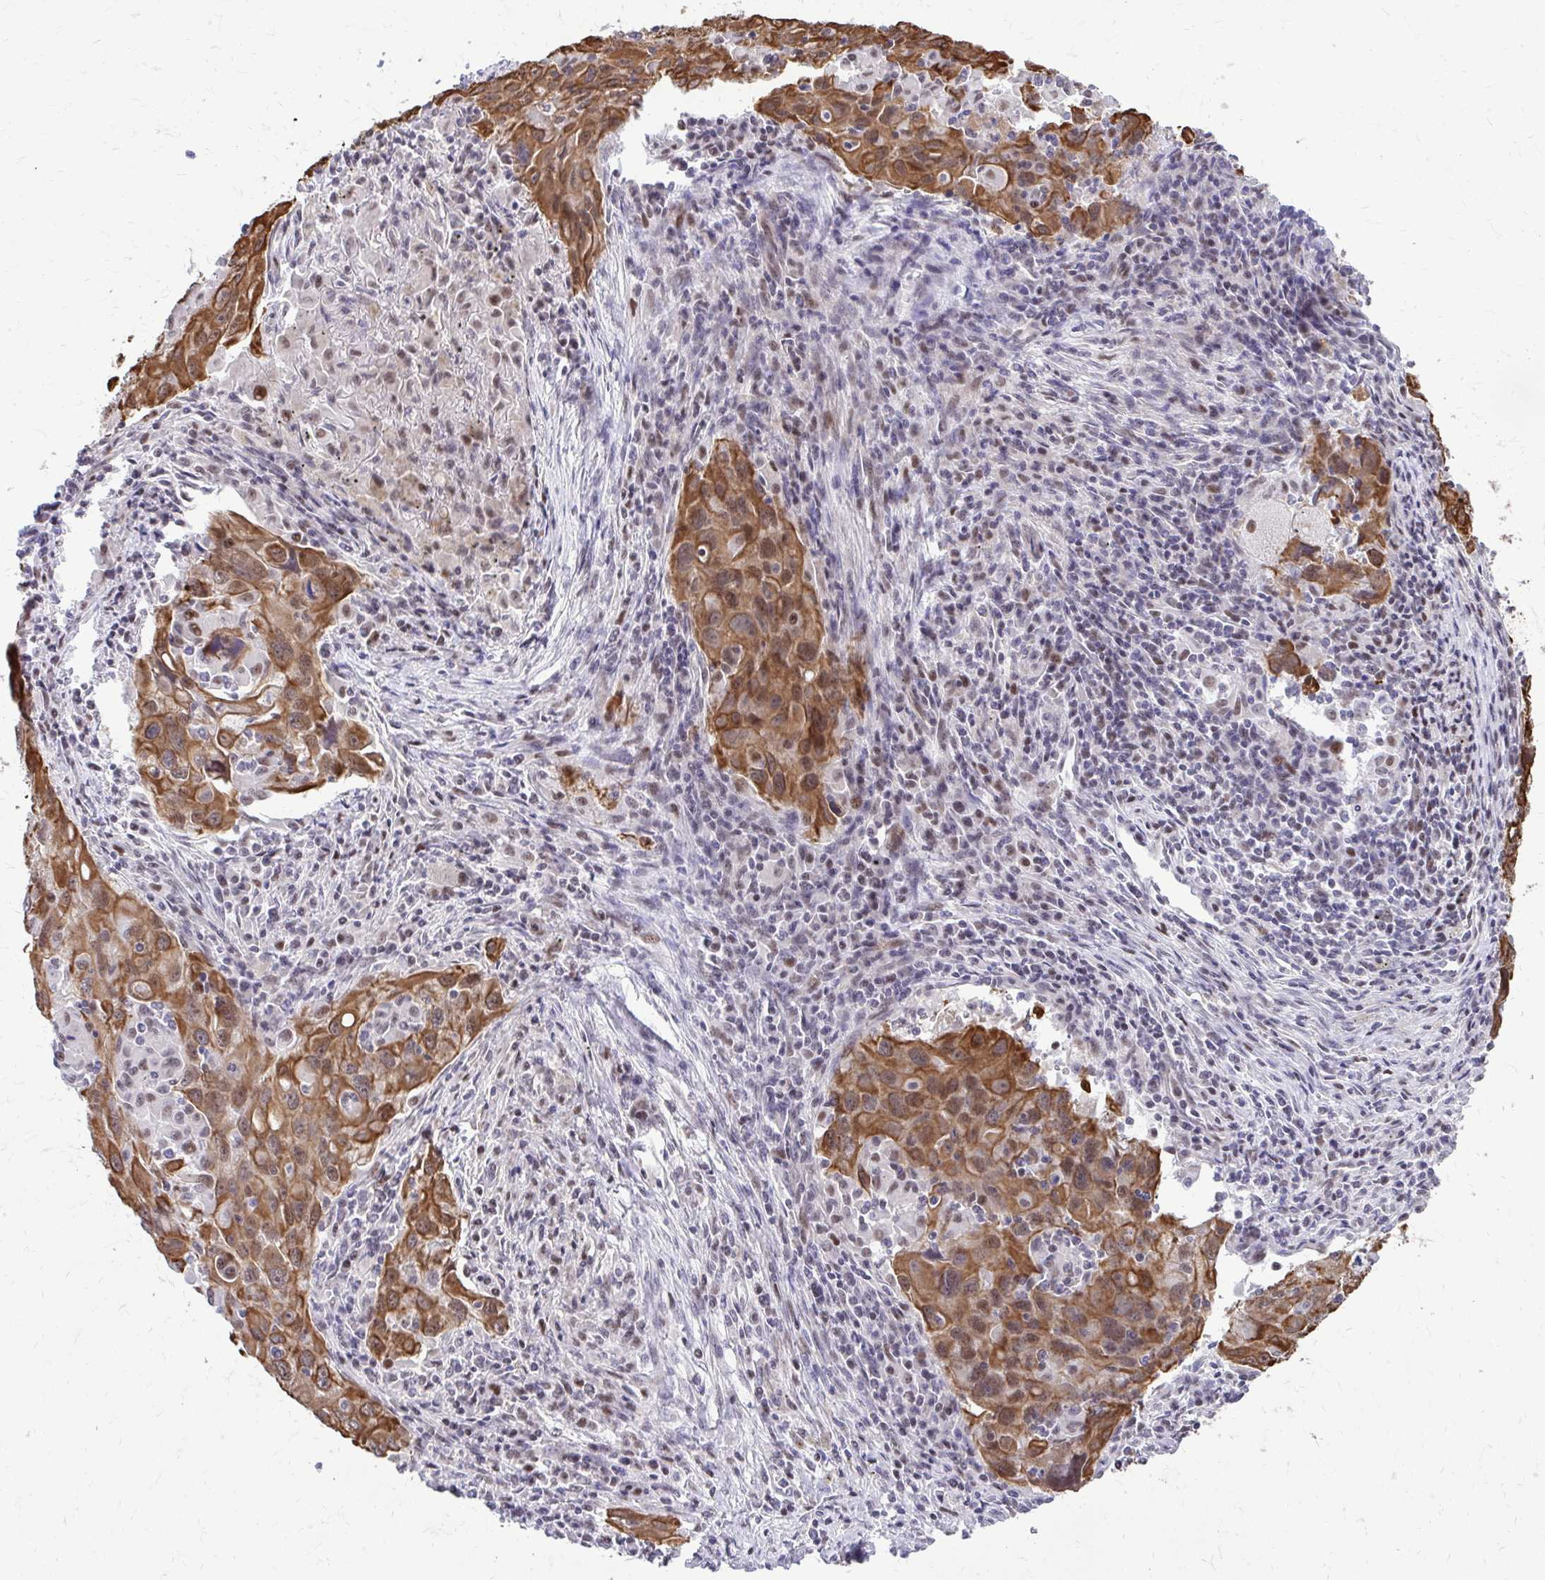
{"staining": {"intensity": "moderate", "quantity": ">75%", "location": "cytoplasmic/membranous,nuclear"}, "tissue": "lung cancer", "cell_type": "Tumor cells", "image_type": "cancer", "snomed": [{"axis": "morphology", "description": "Adenocarcinoma, NOS"}, {"axis": "morphology", "description": "Adenocarcinoma, metastatic, NOS"}, {"axis": "topography", "description": "Lymph node"}, {"axis": "topography", "description": "Lung"}], "caption": "This is a photomicrograph of immunohistochemistry staining of metastatic adenocarcinoma (lung), which shows moderate positivity in the cytoplasmic/membranous and nuclear of tumor cells.", "gene": "ANKRD30B", "patient": {"sex": "female", "age": 42}}